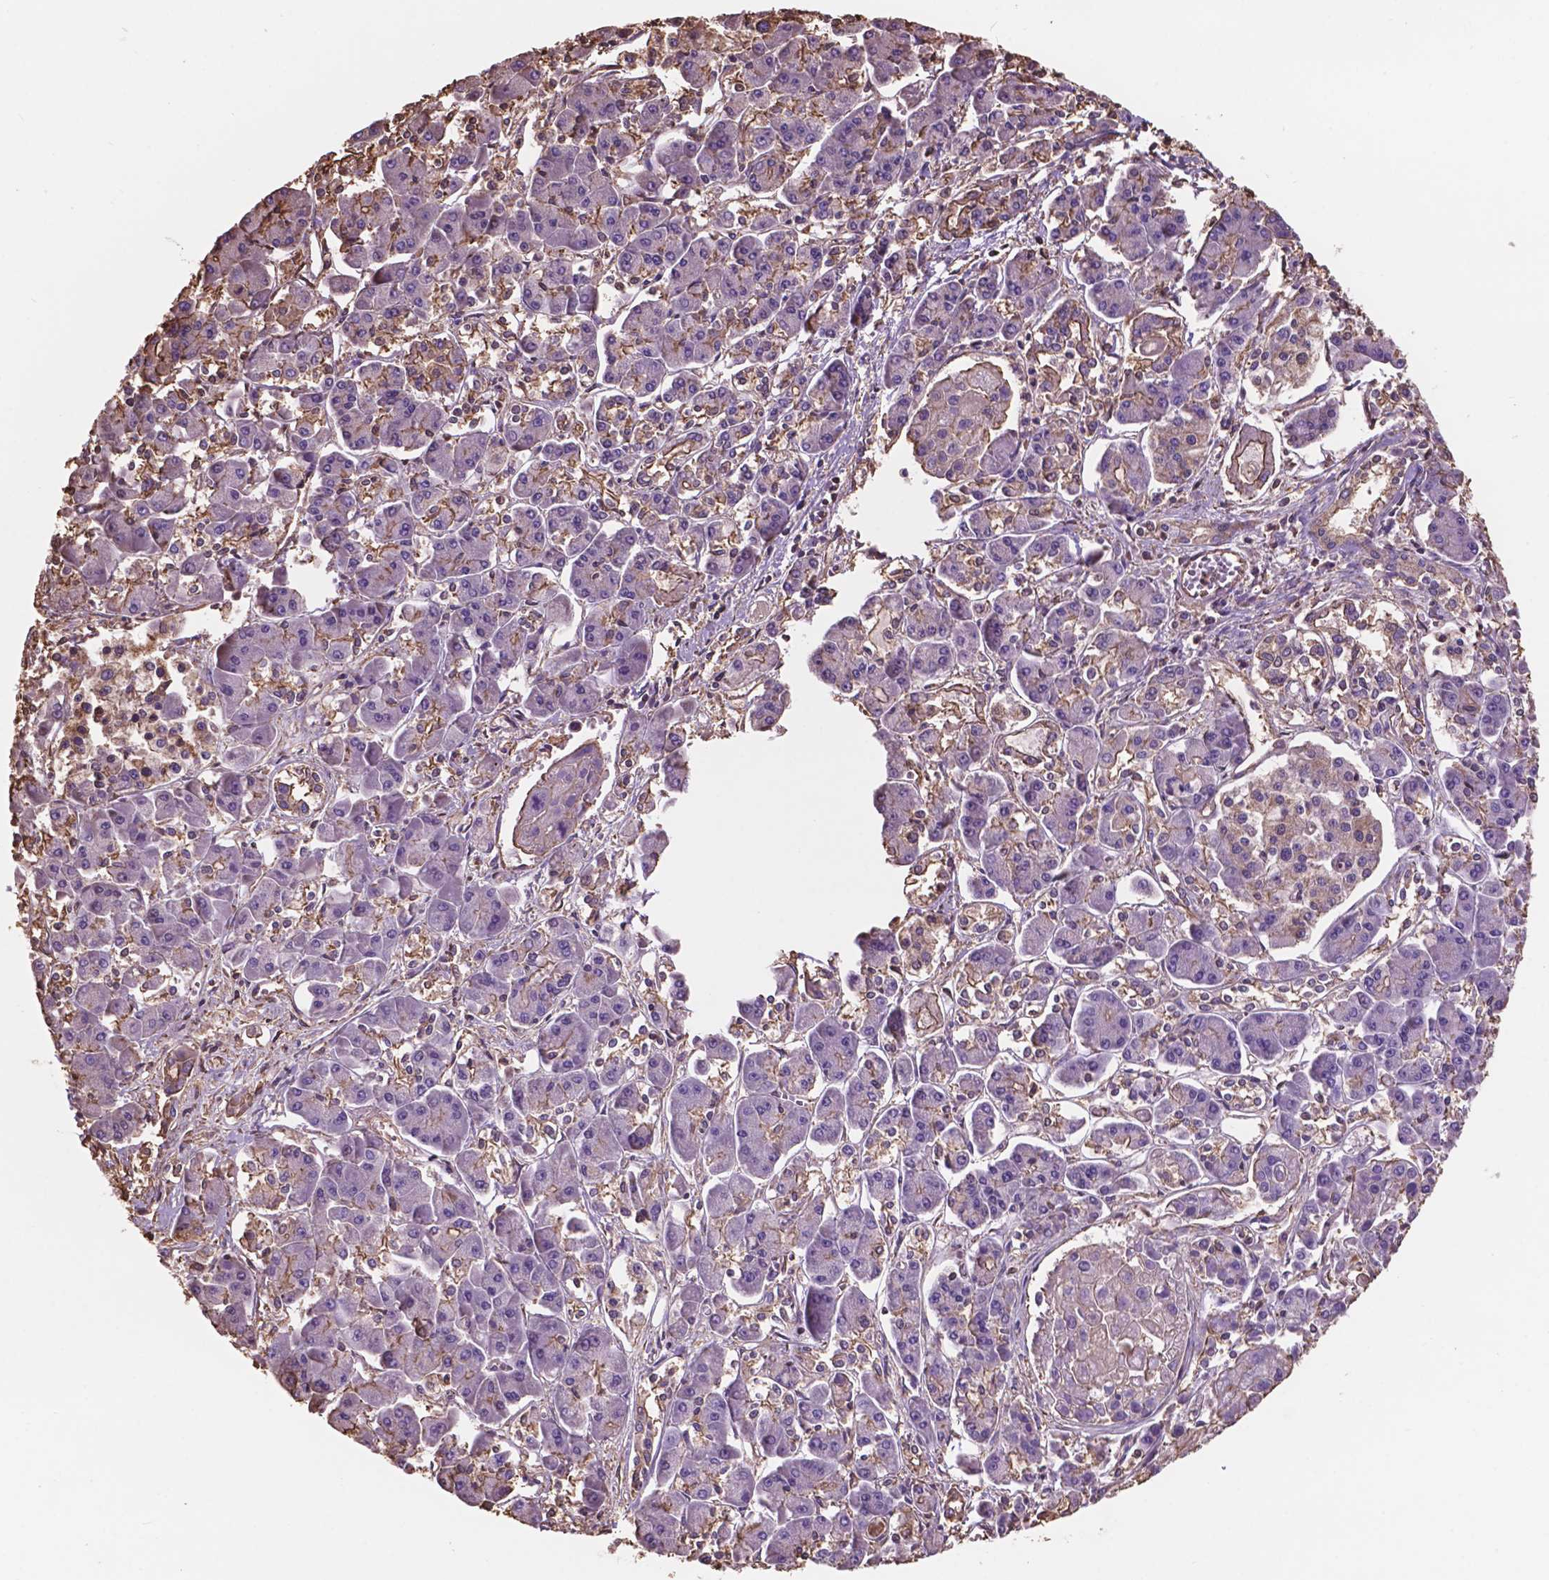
{"staining": {"intensity": "negative", "quantity": "none", "location": "none"}, "tissue": "pancreatic cancer", "cell_type": "Tumor cells", "image_type": "cancer", "snomed": [{"axis": "morphology", "description": "Adenocarcinoma, NOS"}, {"axis": "topography", "description": "Pancreas"}], "caption": "Tumor cells are negative for brown protein staining in adenocarcinoma (pancreatic).", "gene": "NIPA2", "patient": {"sex": "male", "age": 85}}